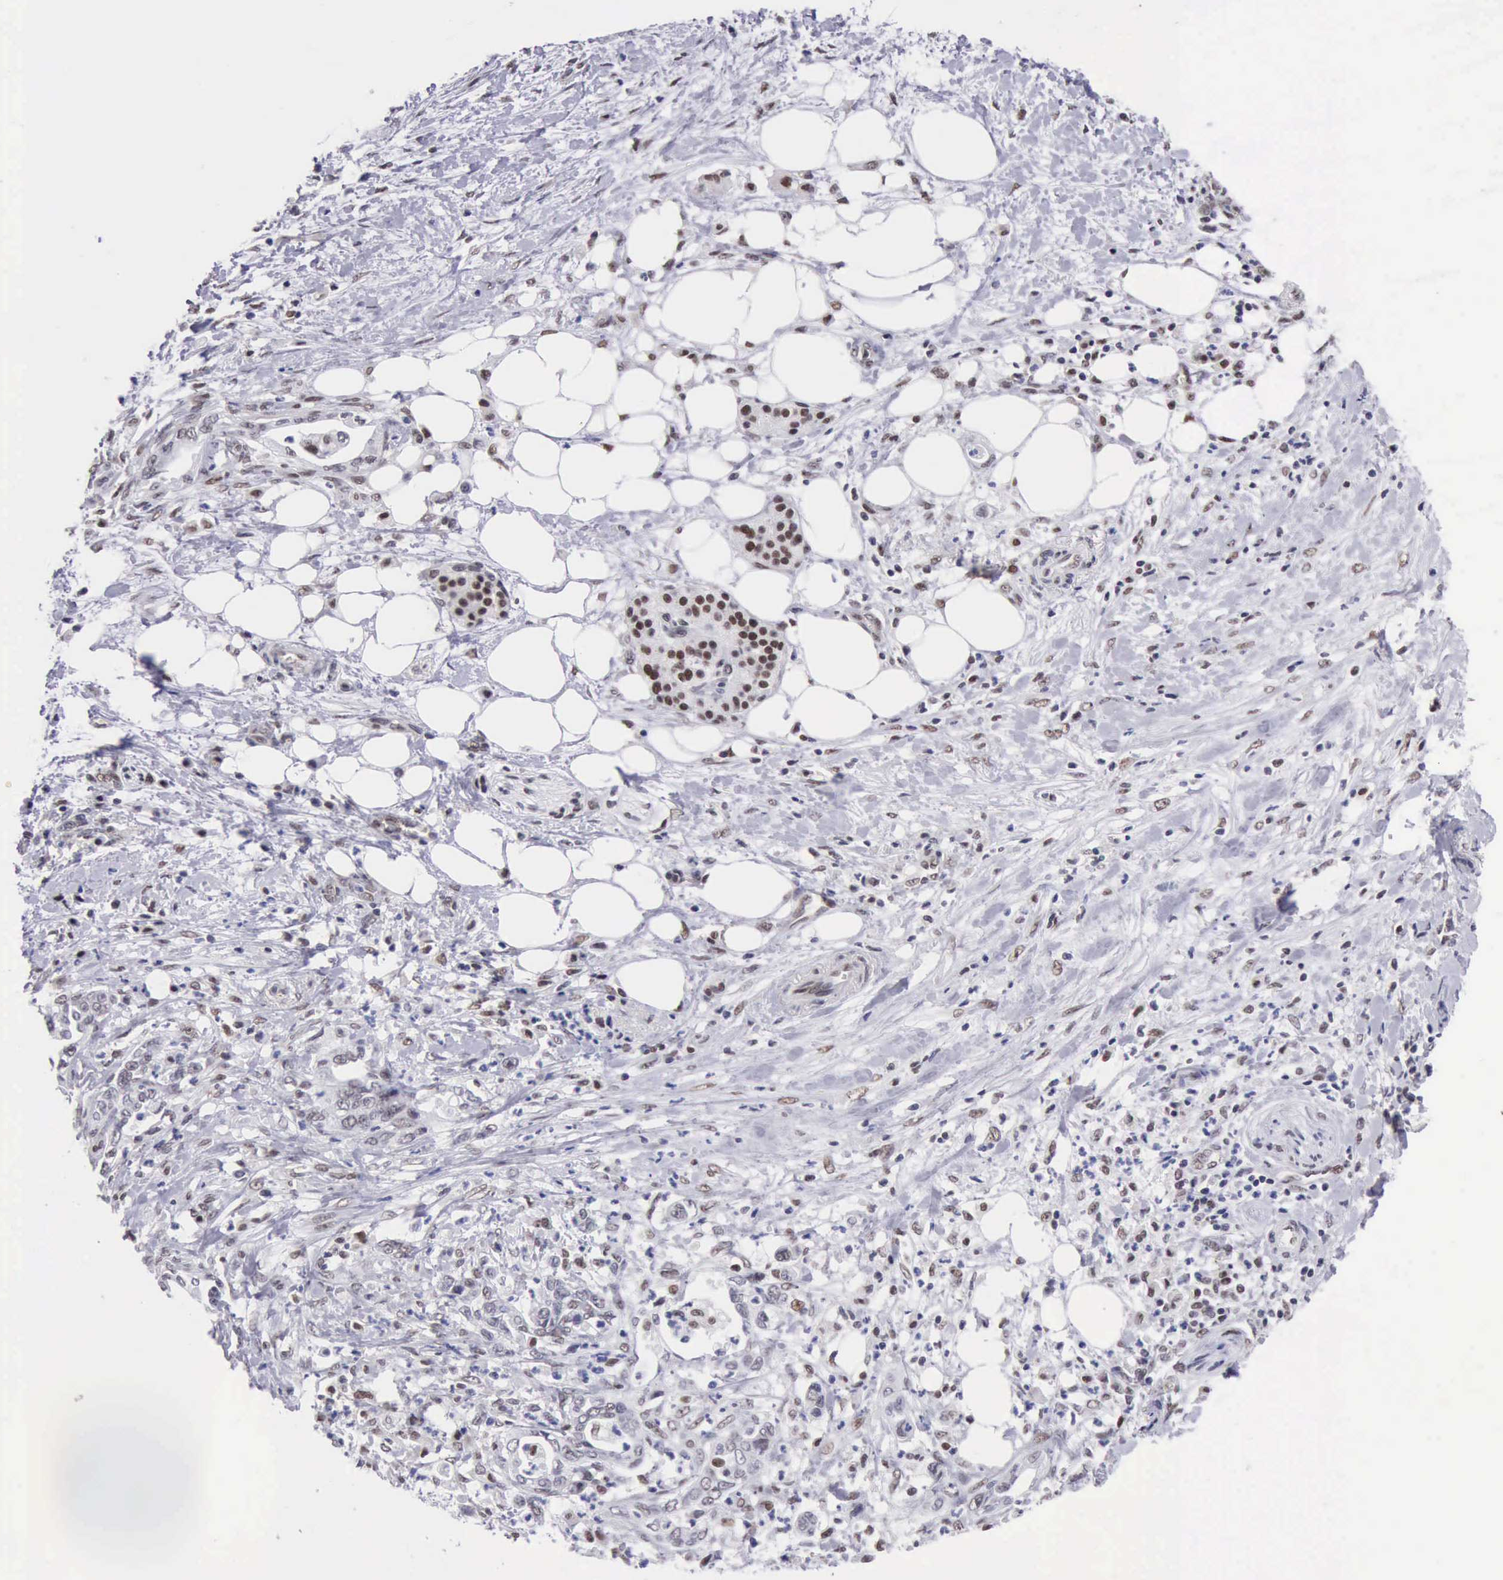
{"staining": {"intensity": "weak", "quantity": "25%-75%", "location": "nuclear"}, "tissue": "pancreatic cancer", "cell_type": "Tumor cells", "image_type": "cancer", "snomed": [{"axis": "morphology", "description": "Adenocarcinoma, NOS"}, {"axis": "topography", "description": "Pancreas"}], "caption": "A brown stain shows weak nuclear staining of a protein in human adenocarcinoma (pancreatic) tumor cells. The staining is performed using DAB (3,3'-diaminobenzidine) brown chromogen to label protein expression. The nuclei are counter-stained blue using hematoxylin.", "gene": "ERCC4", "patient": {"sex": "female", "age": 66}}